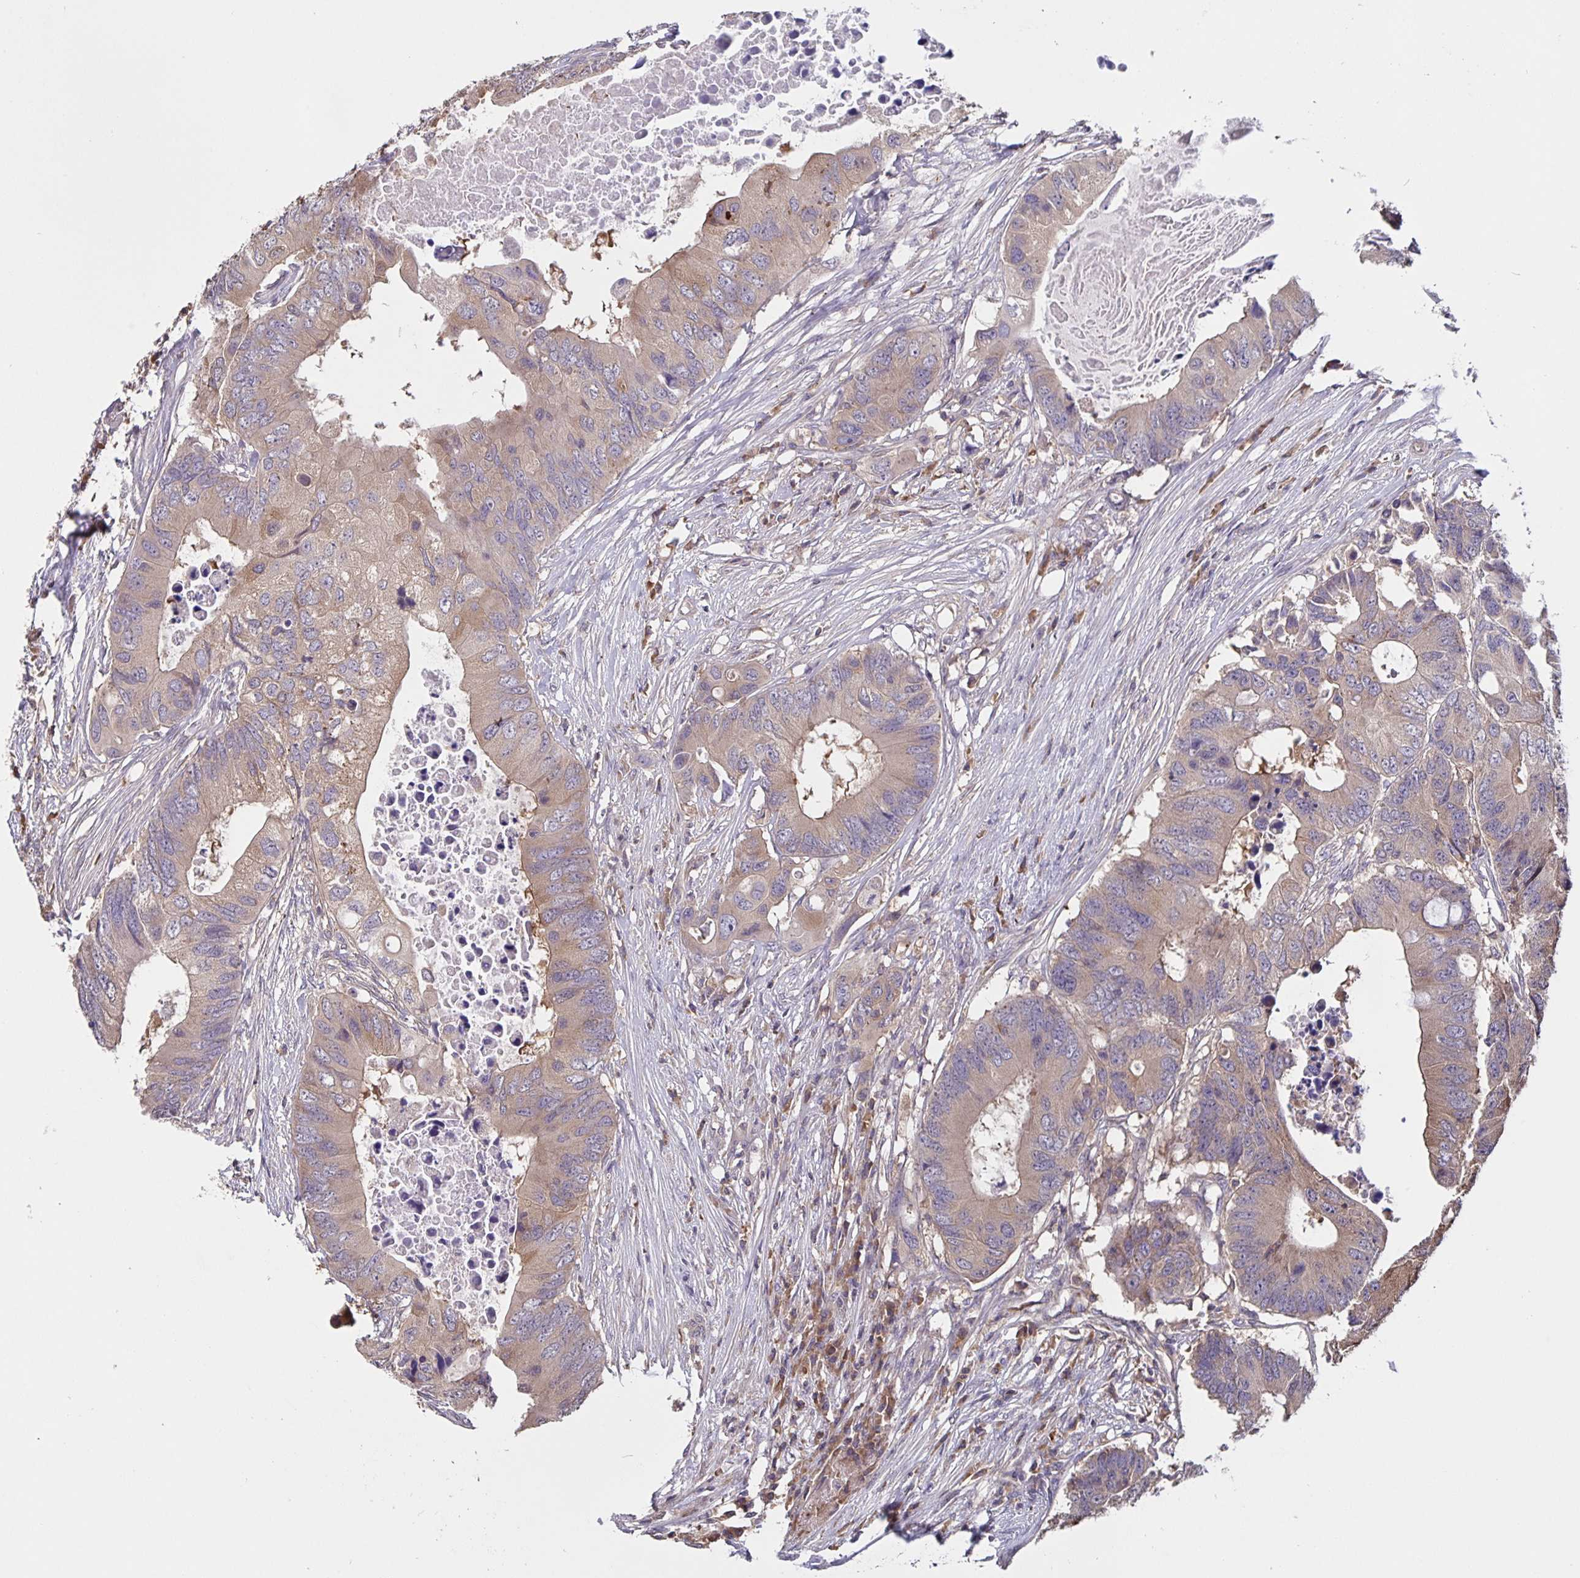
{"staining": {"intensity": "weak", "quantity": ">75%", "location": "cytoplasmic/membranous"}, "tissue": "colorectal cancer", "cell_type": "Tumor cells", "image_type": "cancer", "snomed": [{"axis": "morphology", "description": "Adenocarcinoma, NOS"}, {"axis": "topography", "description": "Colon"}], "caption": "An image of adenocarcinoma (colorectal) stained for a protein demonstrates weak cytoplasmic/membranous brown staining in tumor cells.", "gene": "FEM1C", "patient": {"sex": "male", "age": 71}}